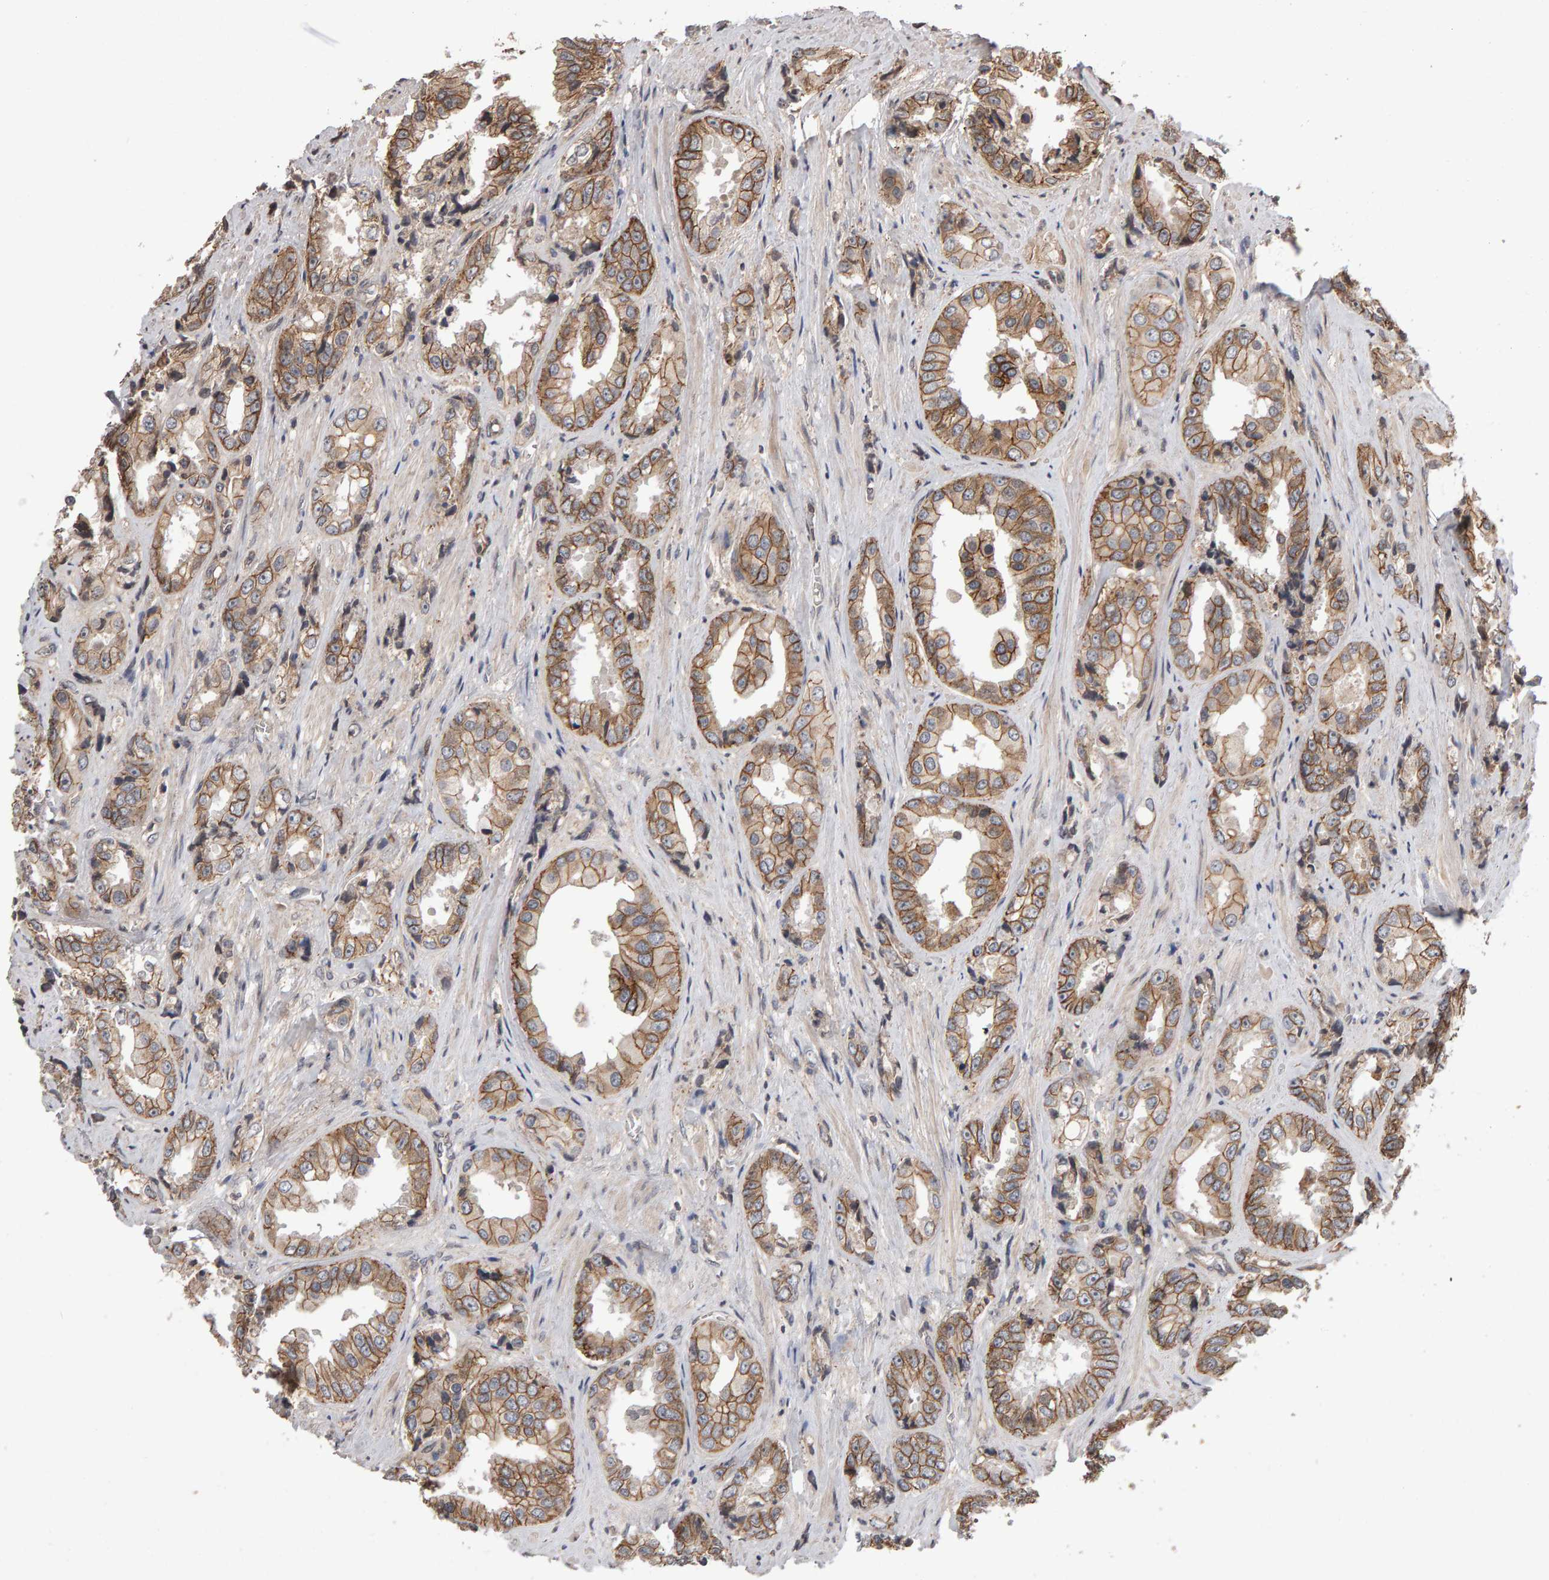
{"staining": {"intensity": "moderate", "quantity": ">75%", "location": "cytoplasmic/membranous"}, "tissue": "prostate cancer", "cell_type": "Tumor cells", "image_type": "cancer", "snomed": [{"axis": "morphology", "description": "Adenocarcinoma, High grade"}, {"axis": "topography", "description": "Prostate"}], "caption": "The image exhibits immunohistochemical staining of high-grade adenocarcinoma (prostate). There is moderate cytoplasmic/membranous positivity is present in approximately >75% of tumor cells.", "gene": "SCRIB", "patient": {"sex": "male", "age": 61}}